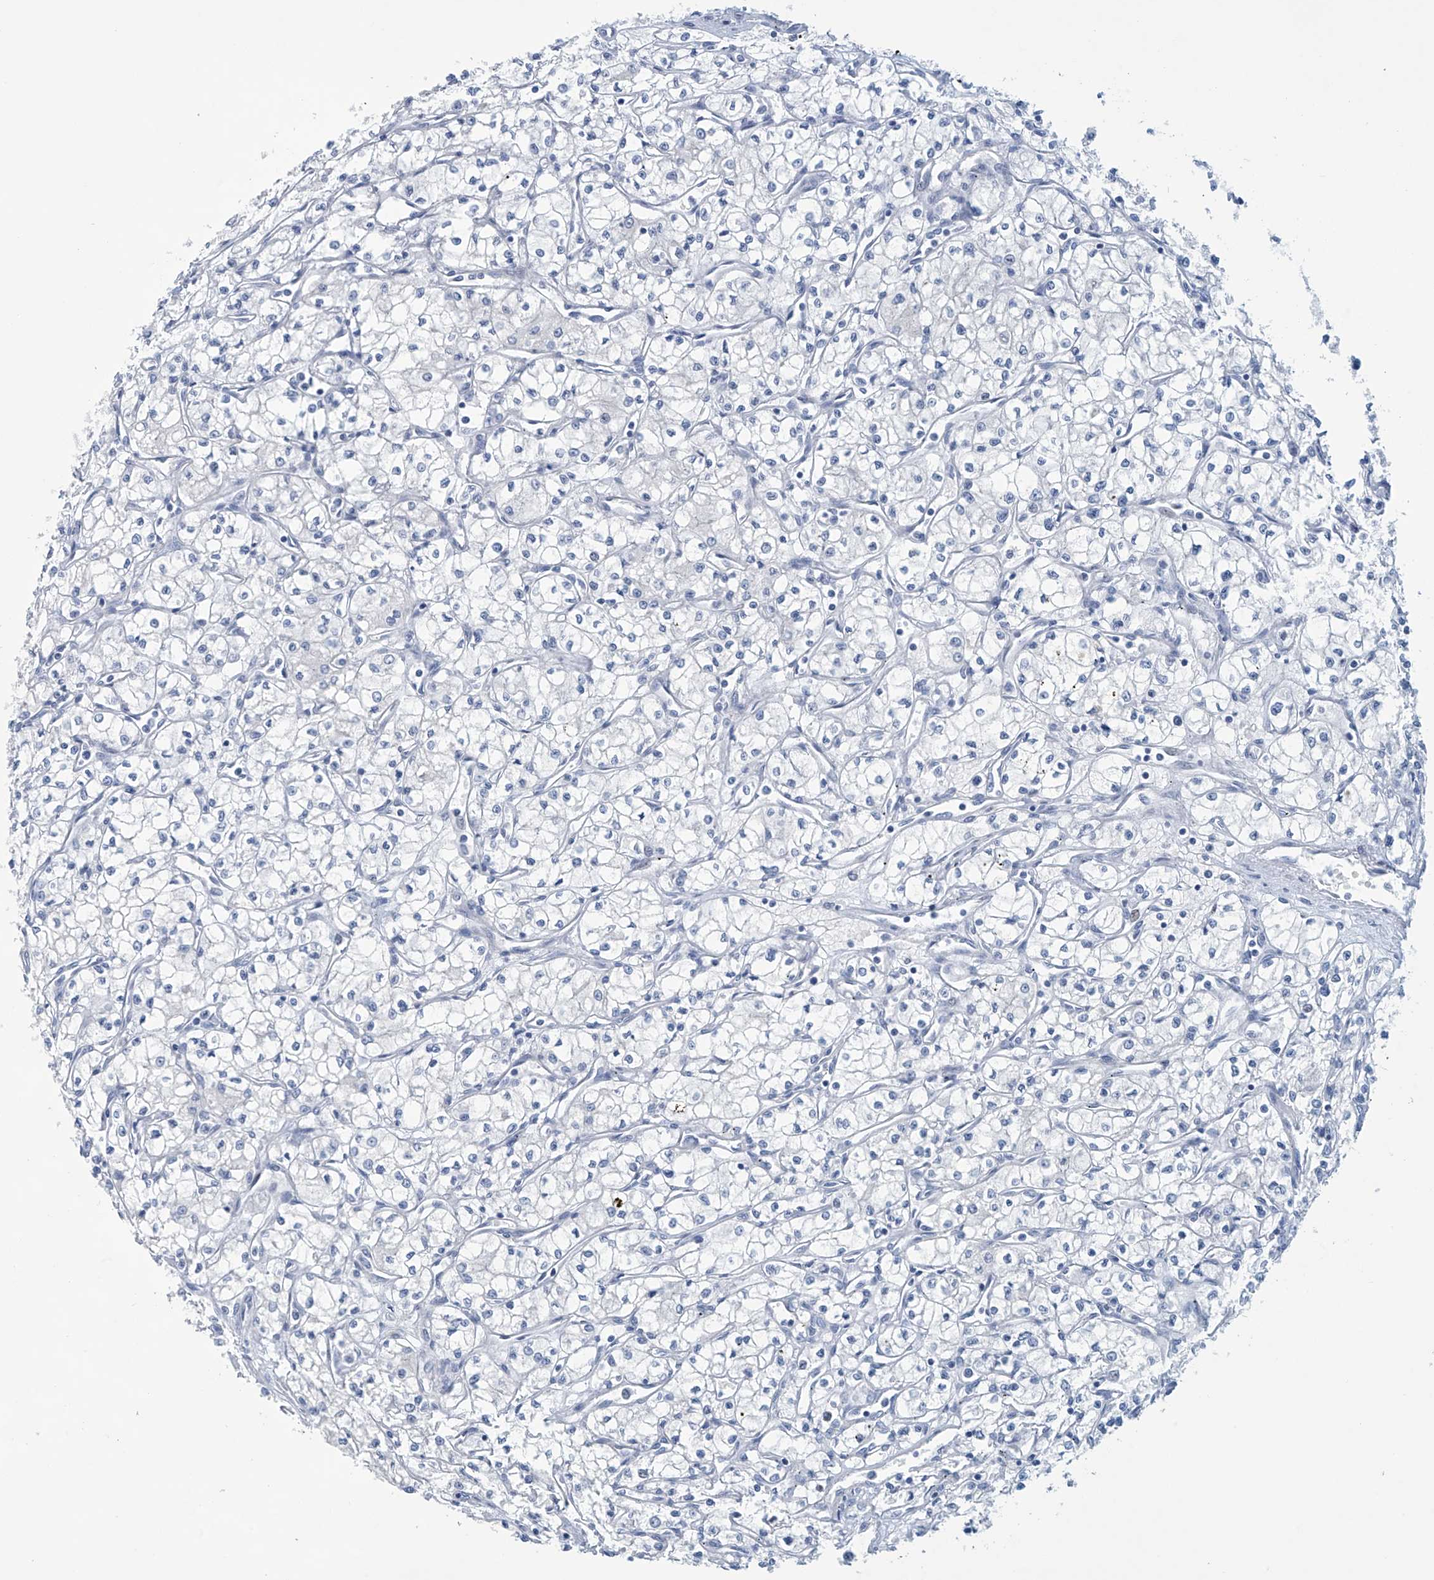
{"staining": {"intensity": "negative", "quantity": "none", "location": "none"}, "tissue": "renal cancer", "cell_type": "Tumor cells", "image_type": "cancer", "snomed": [{"axis": "morphology", "description": "Adenocarcinoma, NOS"}, {"axis": "topography", "description": "Kidney"}], "caption": "This image is of renal cancer (adenocarcinoma) stained with immunohistochemistry to label a protein in brown with the nuclei are counter-stained blue. There is no staining in tumor cells.", "gene": "DSP", "patient": {"sex": "male", "age": 59}}